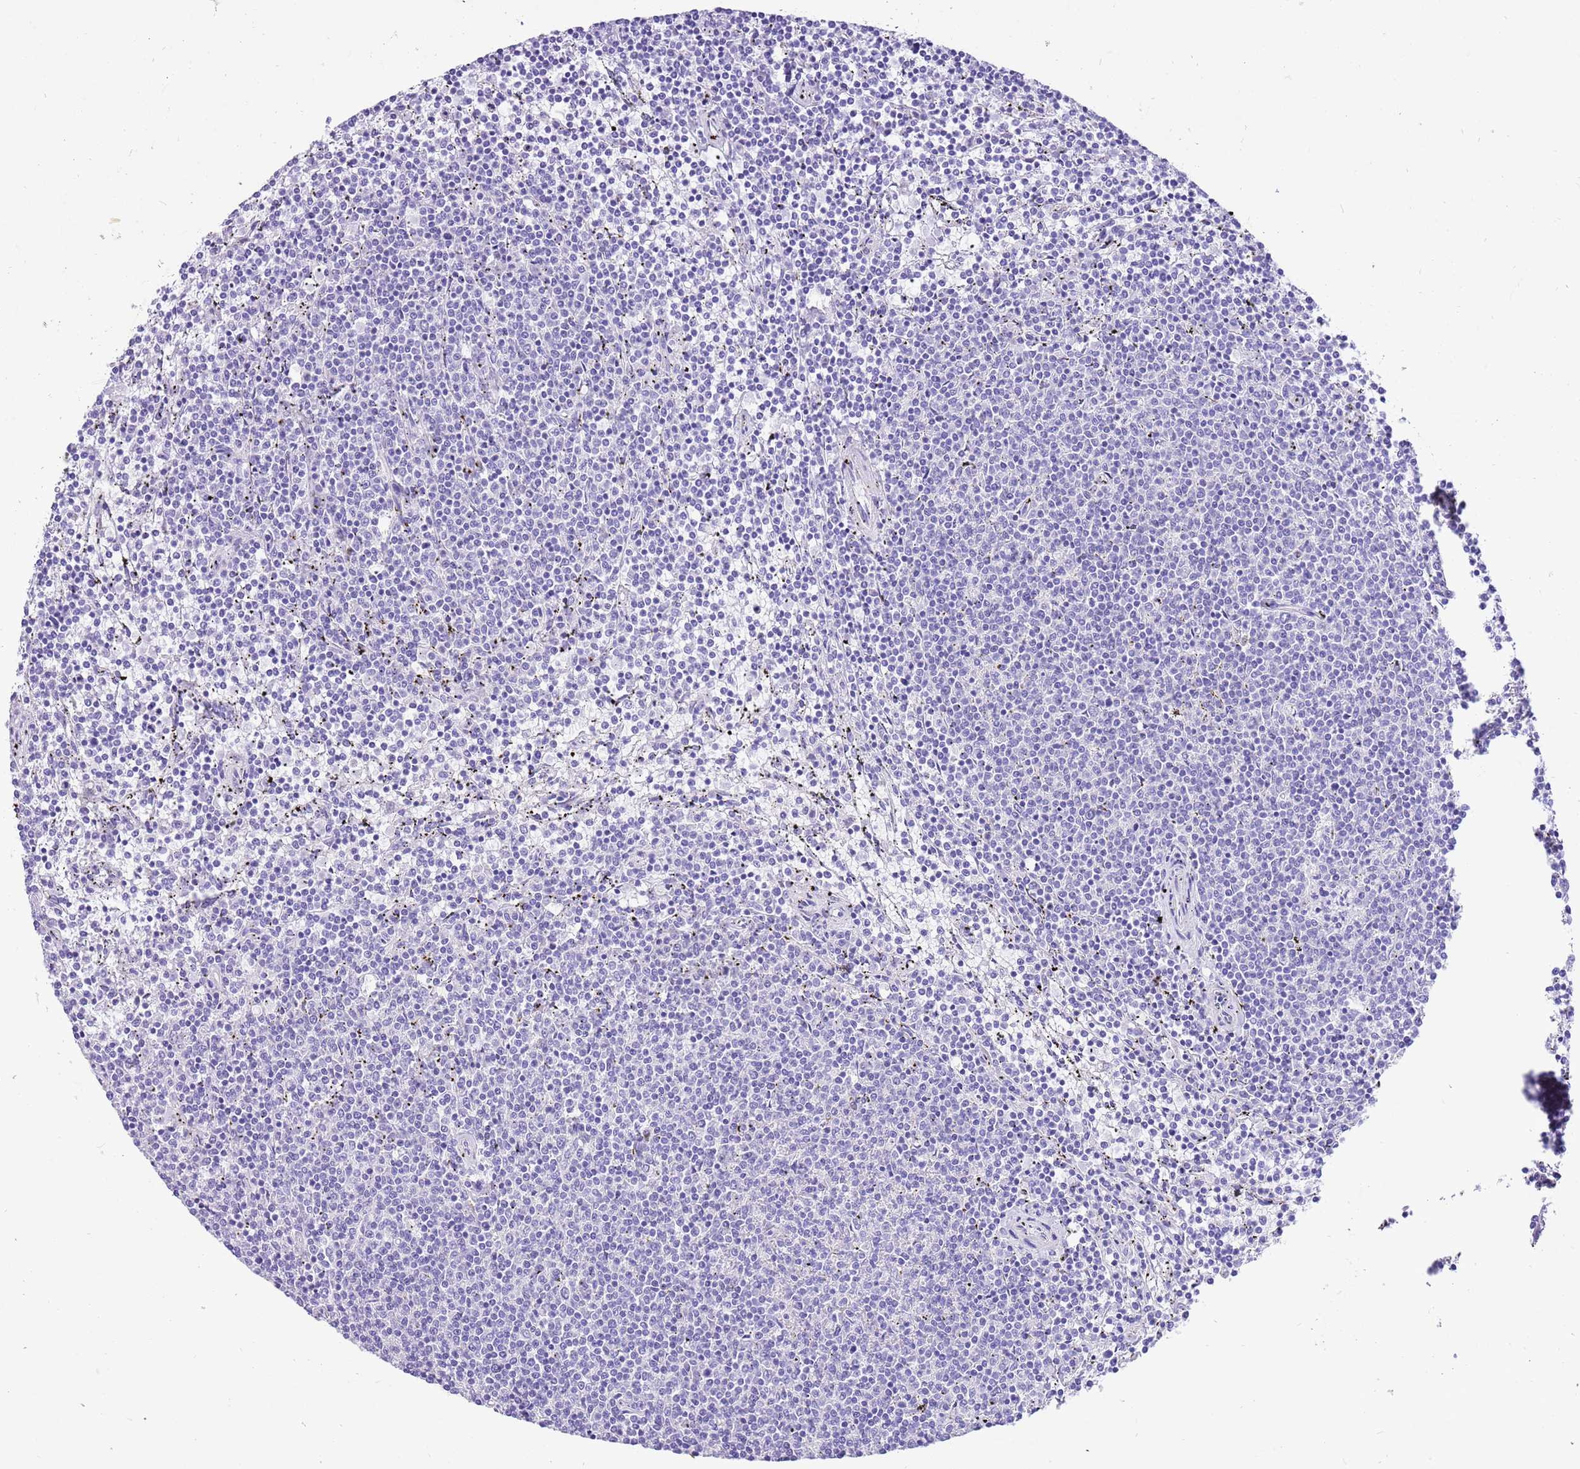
{"staining": {"intensity": "negative", "quantity": "none", "location": "none"}, "tissue": "lymphoma", "cell_type": "Tumor cells", "image_type": "cancer", "snomed": [{"axis": "morphology", "description": "Malignant lymphoma, non-Hodgkin's type, Low grade"}, {"axis": "topography", "description": "Spleen"}], "caption": "IHC histopathology image of neoplastic tissue: lymphoma stained with DAB (3,3'-diaminobenzidine) demonstrates no significant protein staining in tumor cells. (DAB IHC visualized using brightfield microscopy, high magnification).", "gene": "R3HDM4", "patient": {"sex": "female", "age": 50}}